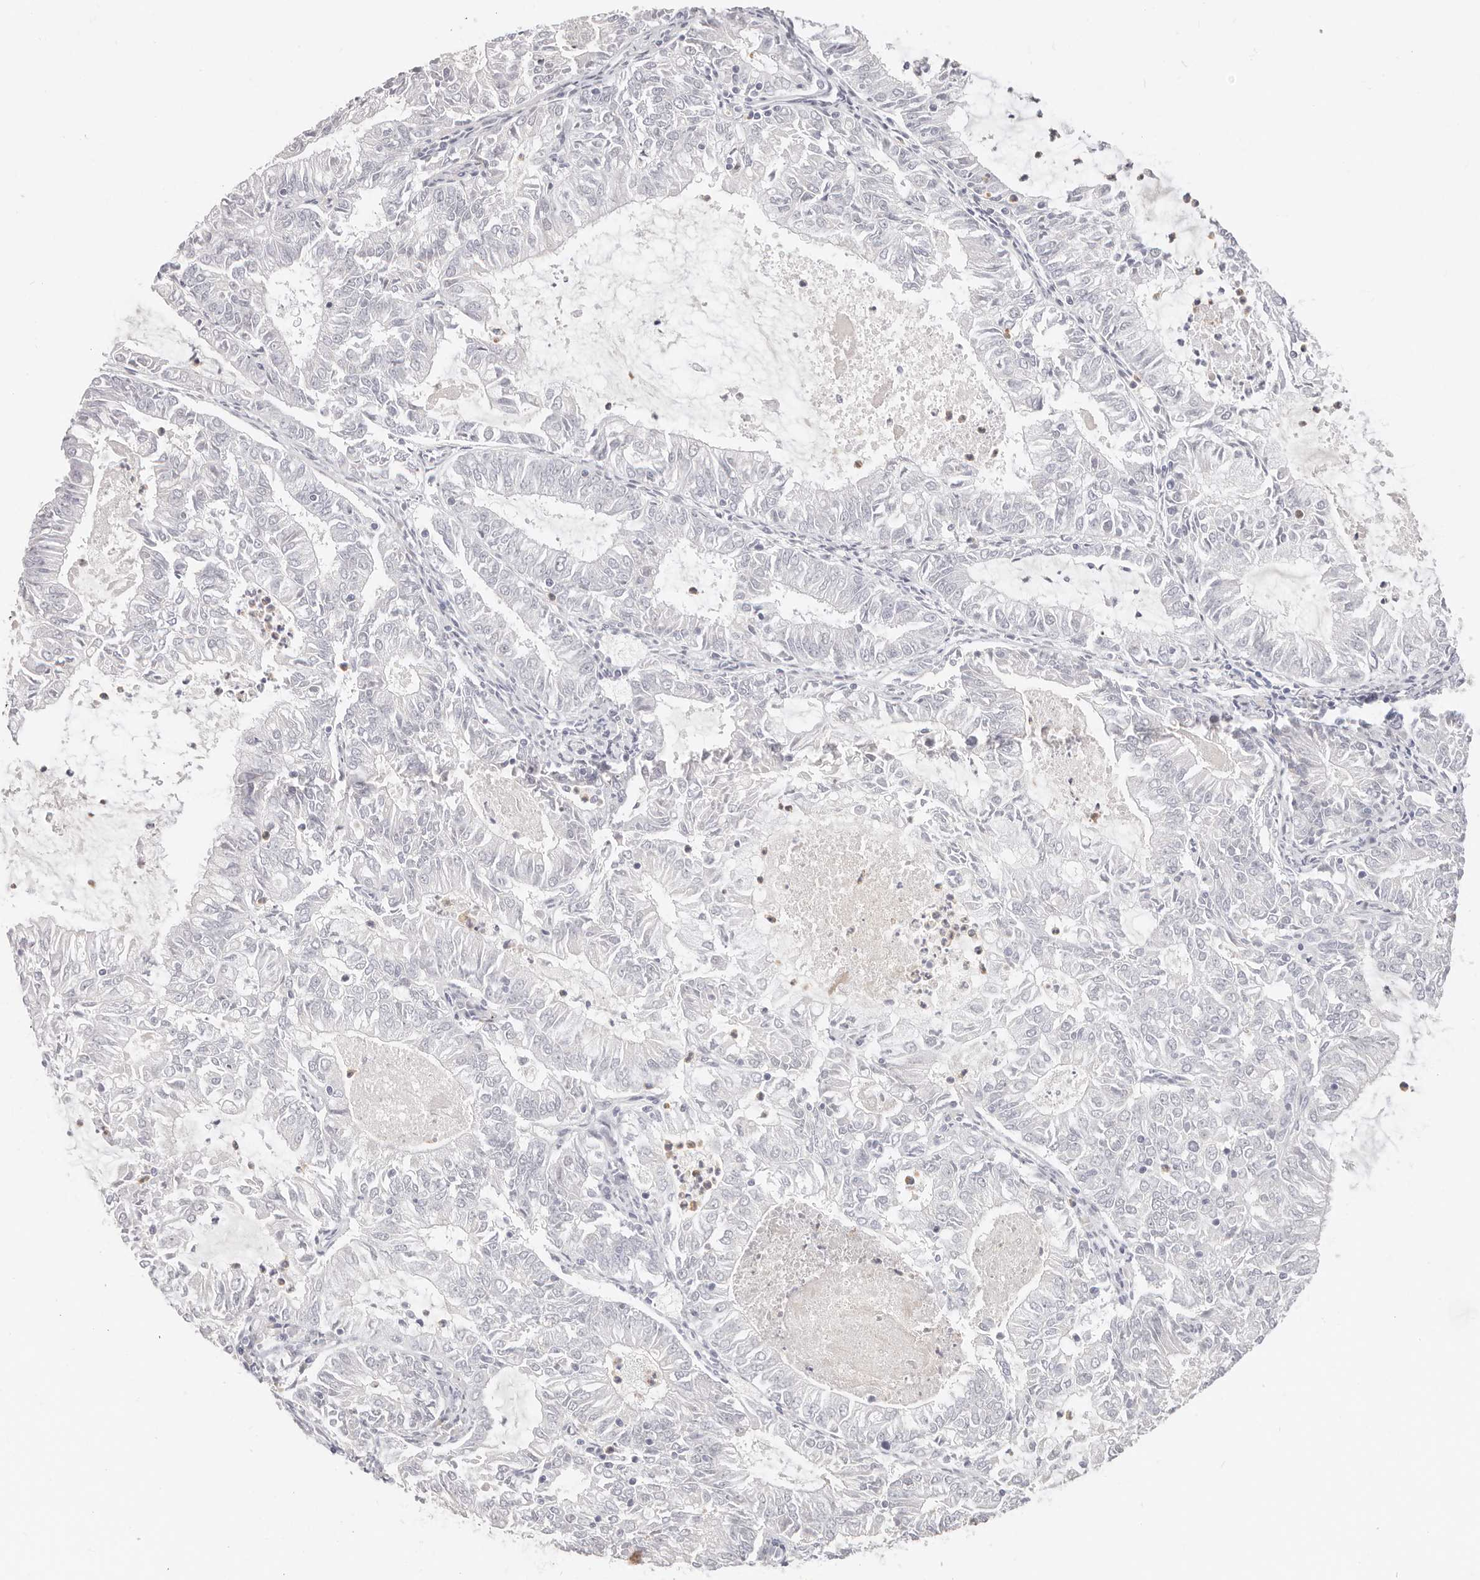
{"staining": {"intensity": "negative", "quantity": "none", "location": "none"}, "tissue": "endometrial cancer", "cell_type": "Tumor cells", "image_type": "cancer", "snomed": [{"axis": "morphology", "description": "Adenocarcinoma, NOS"}, {"axis": "topography", "description": "Endometrium"}], "caption": "Immunohistochemistry photomicrograph of endometrial cancer (adenocarcinoma) stained for a protein (brown), which displays no staining in tumor cells.", "gene": "ASCL1", "patient": {"sex": "female", "age": 57}}